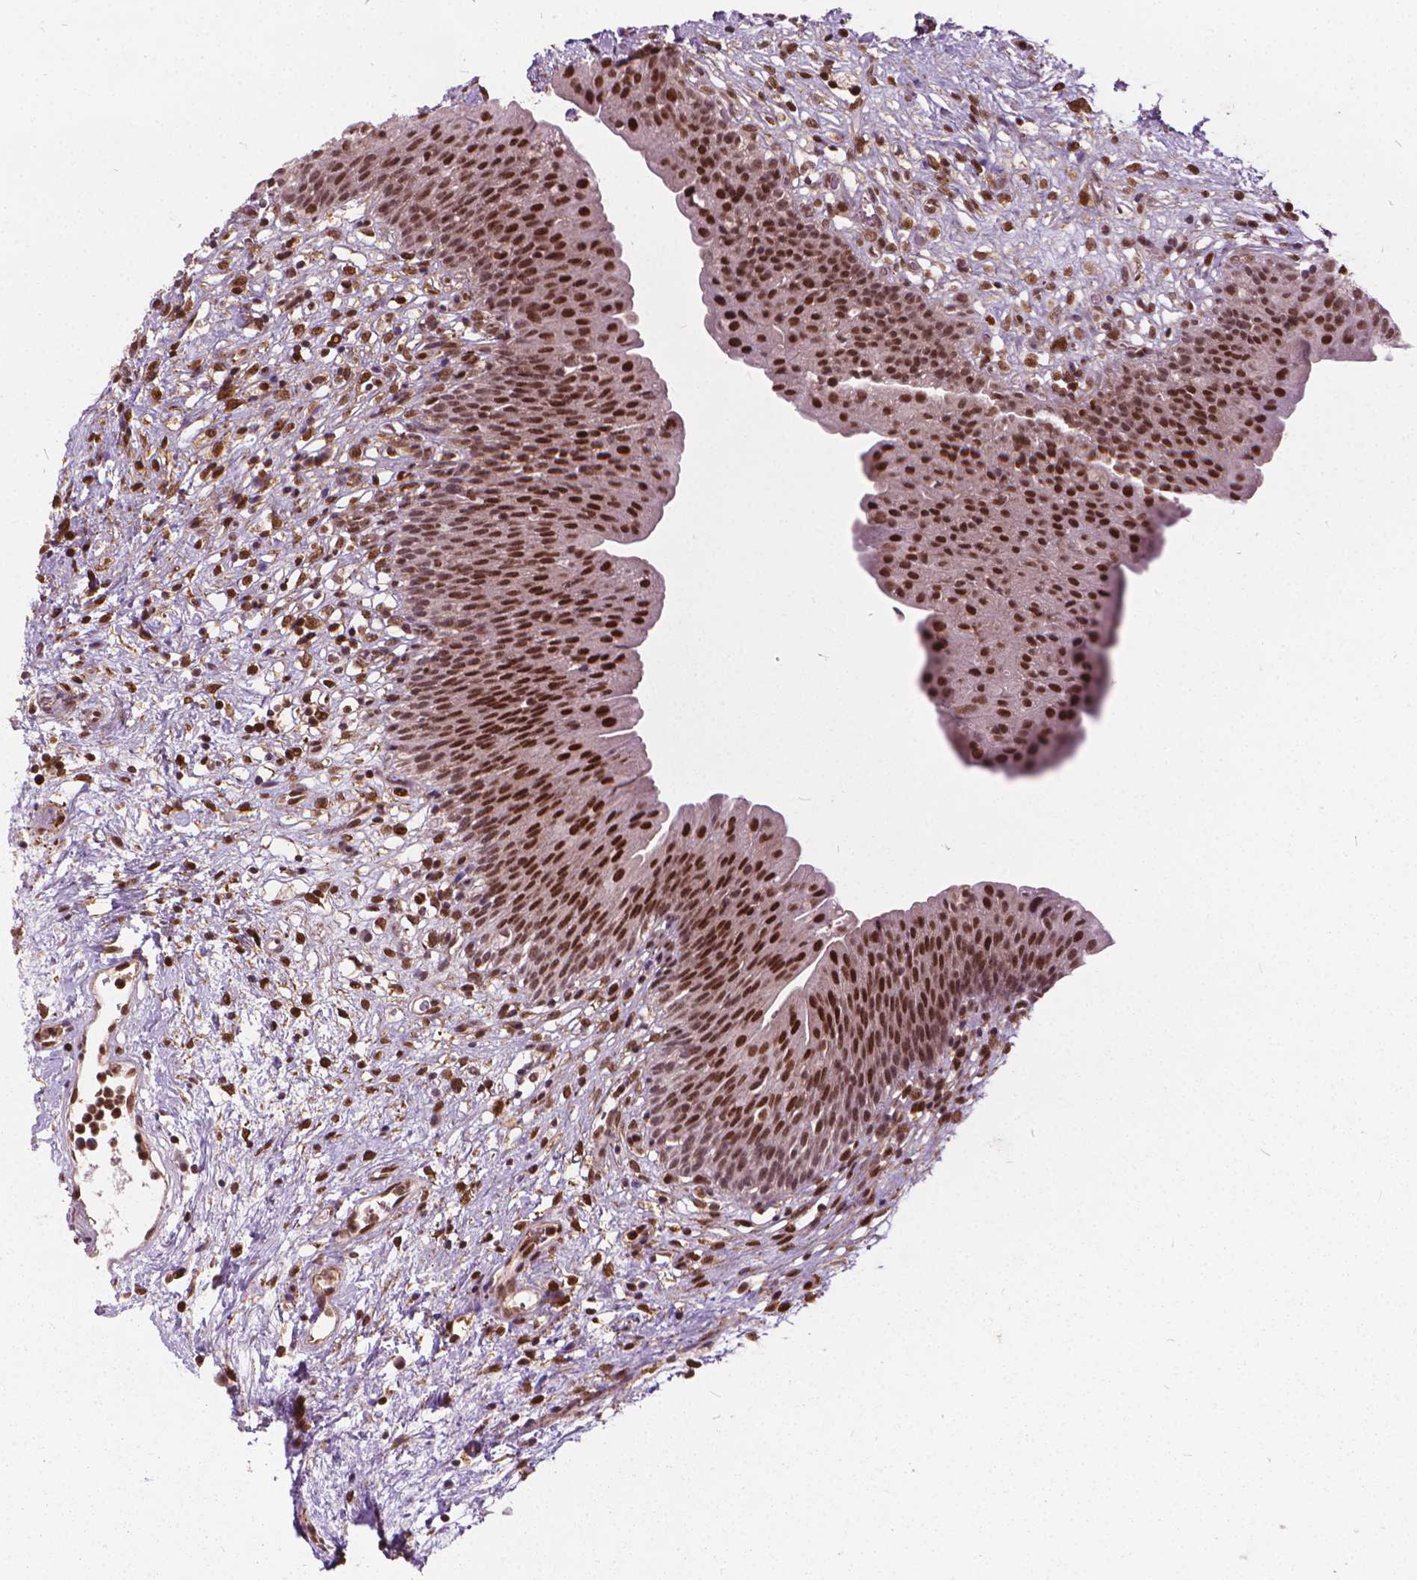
{"staining": {"intensity": "strong", "quantity": ">75%", "location": "nuclear"}, "tissue": "urinary bladder", "cell_type": "Urothelial cells", "image_type": "normal", "snomed": [{"axis": "morphology", "description": "Normal tissue, NOS"}, {"axis": "topography", "description": "Urinary bladder"}], "caption": "This micrograph exhibits IHC staining of benign urinary bladder, with high strong nuclear expression in approximately >75% of urothelial cells.", "gene": "STAT5B", "patient": {"sex": "male", "age": 76}}